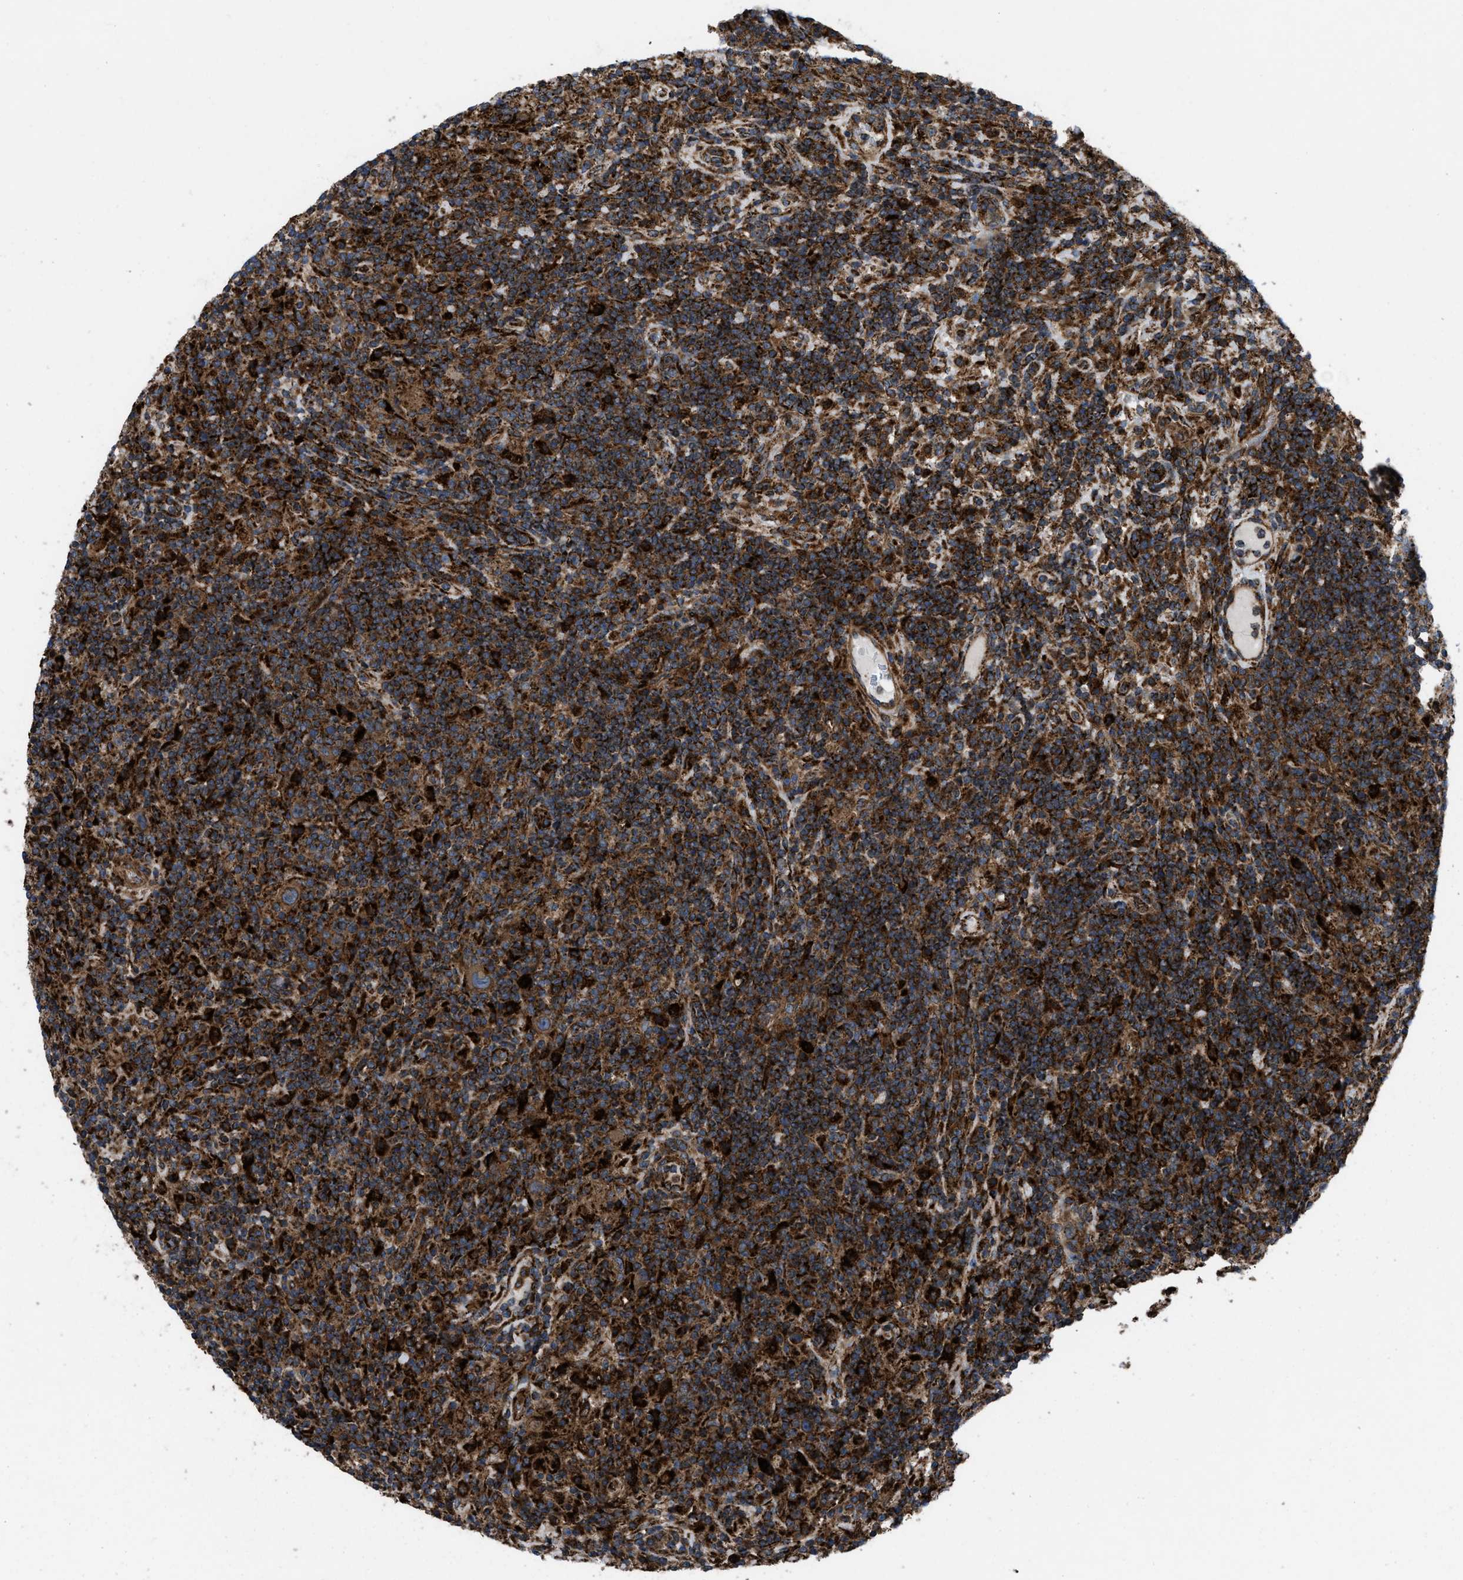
{"staining": {"intensity": "strong", "quantity": ">75%", "location": "cytoplasmic/membranous"}, "tissue": "lymphoma", "cell_type": "Tumor cells", "image_type": "cancer", "snomed": [{"axis": "morphology", "description": "Hodgkin's disease, NOS"}, {"axis": "topography", "description": "Lymph node"}], "caption": "Tumor cells exhibit strong cytoplasmic/membranous expression in approximately >75% of cells in lymphoma.", "gene": "PER3", "patient": {"sex": "male", "age": 70}}